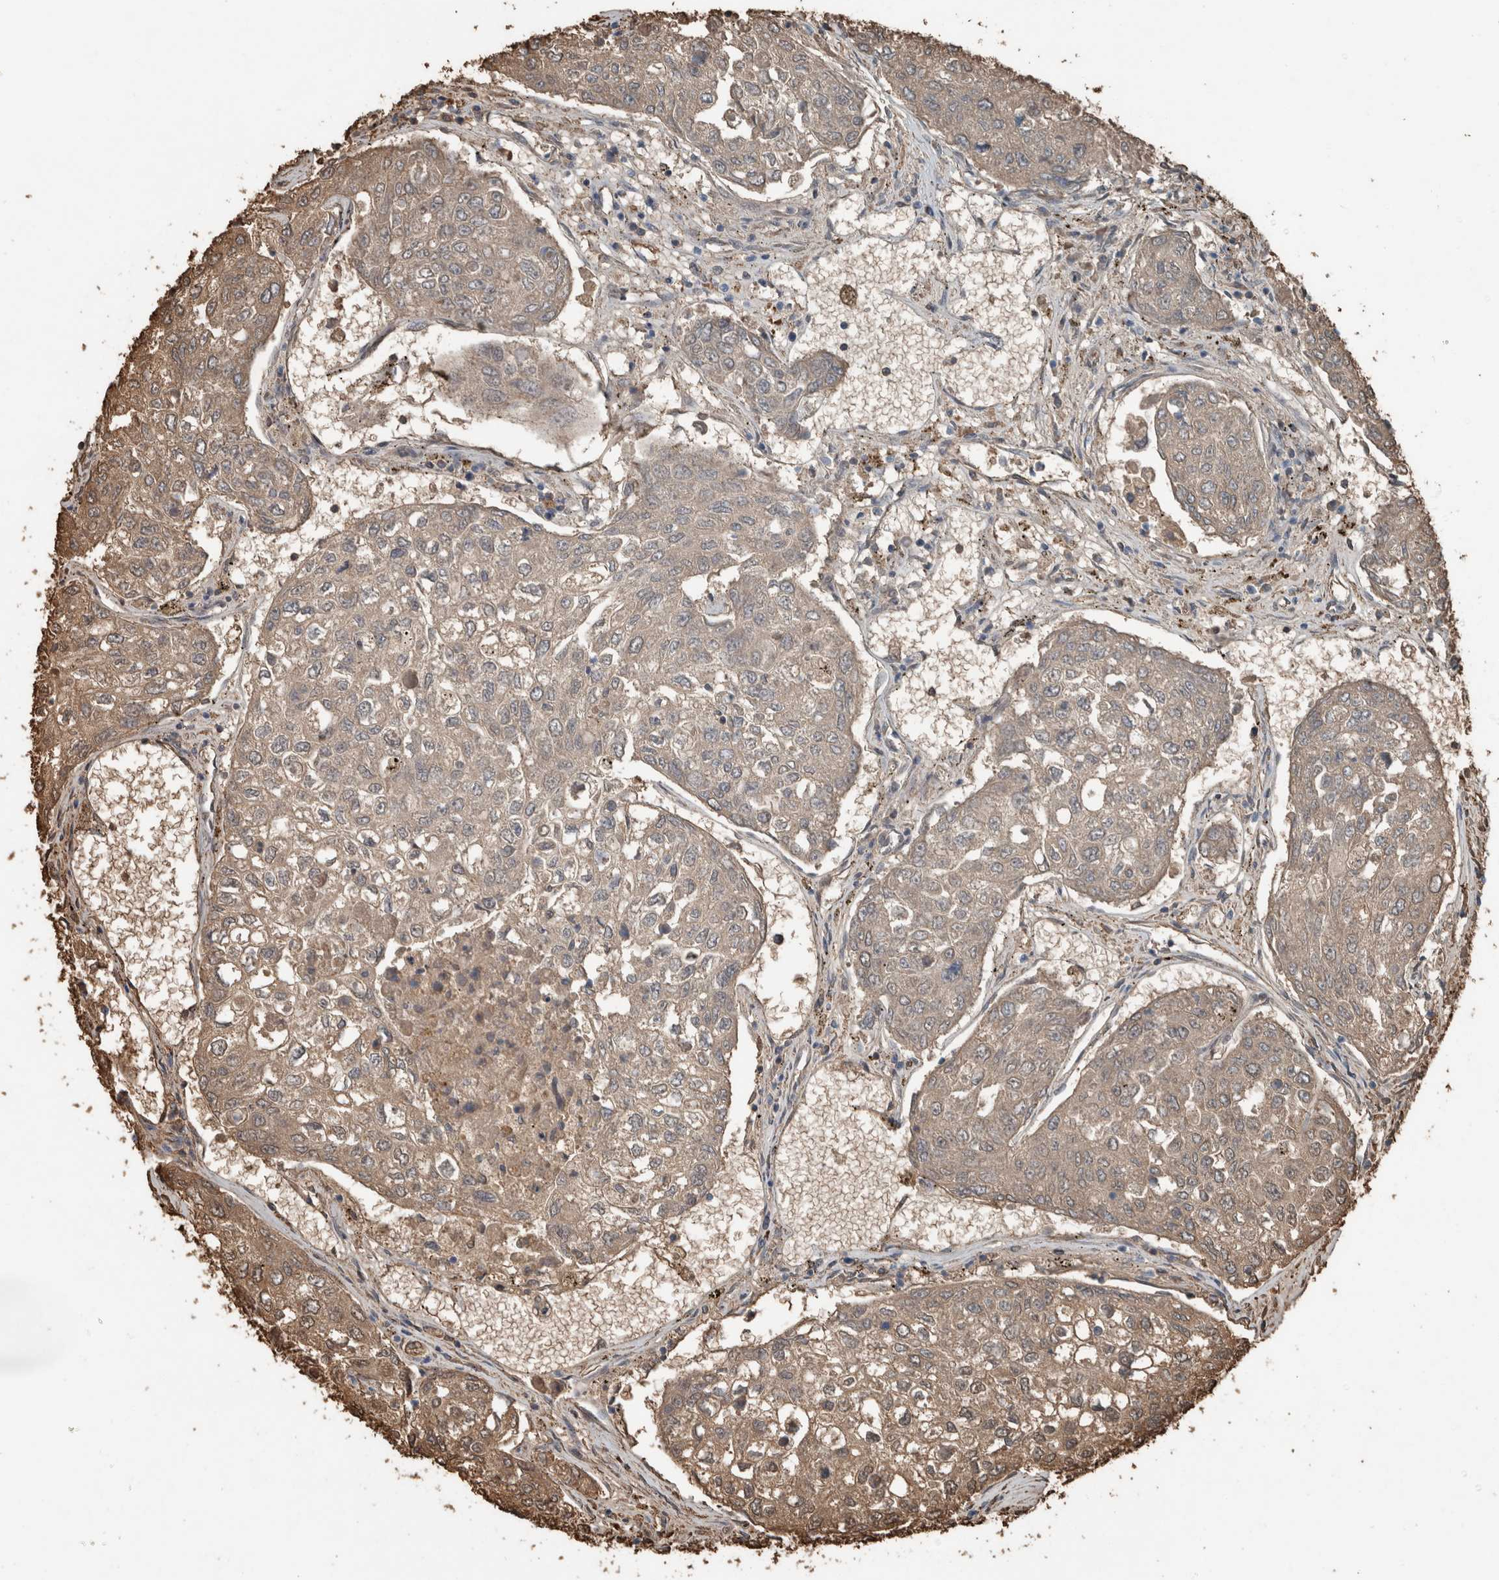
{"staining": {"intensity": "weak", "quantity": ">75%", "location": "cytoplasmic/membranous"}, "tissue": "urothelial cancer", "cell_type": "Tumor cells", "image_type": "cancer", "snomed": [{"axis": "morphology", "description": "Urothelial carcinoma, High grade"}, {"axis": "topography", "description": "Lymph node"}, {"axis": "topography", "description": "Urinary bladder"}], "caption": "The immunohistochemical stain labels weak cytoplasmic/membranous positivity in tumor cells of urothelial cancer tissue.", "gene": "USP34", "patient": {"sex": "male", "age": 51}}